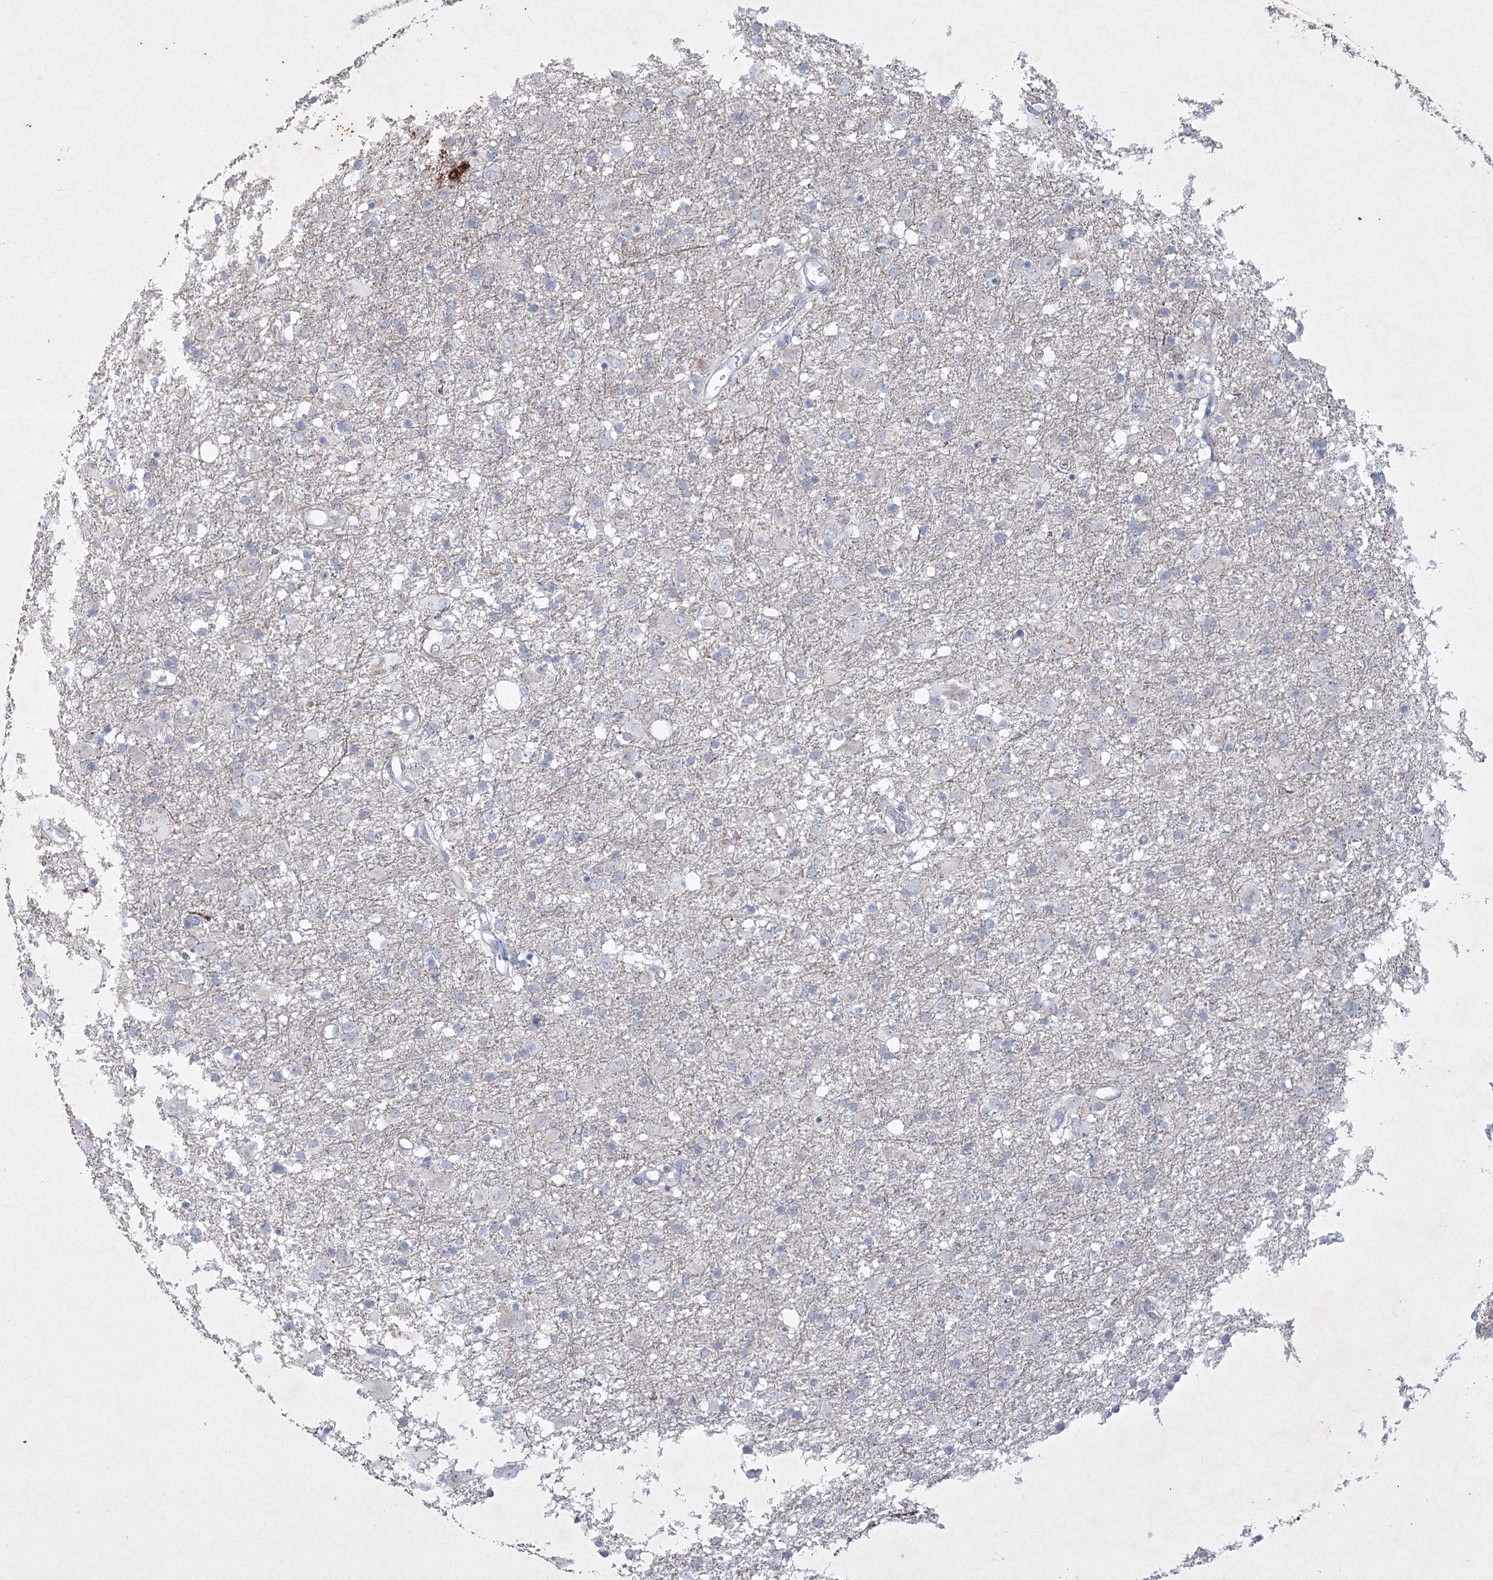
{"staining": {"intensity": "negative", "quantity": "none", "location": "none"}, "tissue": "glioma", "cell_type": "Tumor cells", "image_type": "cancer", "snomed": [{"axis": "morphology", "description": "Glioma, malignant, Low grade"}, {"axis": "topography", "description": "Brain"}], "caption": "The histopathology image reveals no significant positivity in tumor cells of malignant low-grade glioma.", "gene": "PLA2G12A", "patient": {"sex": "male", "age": 65}}